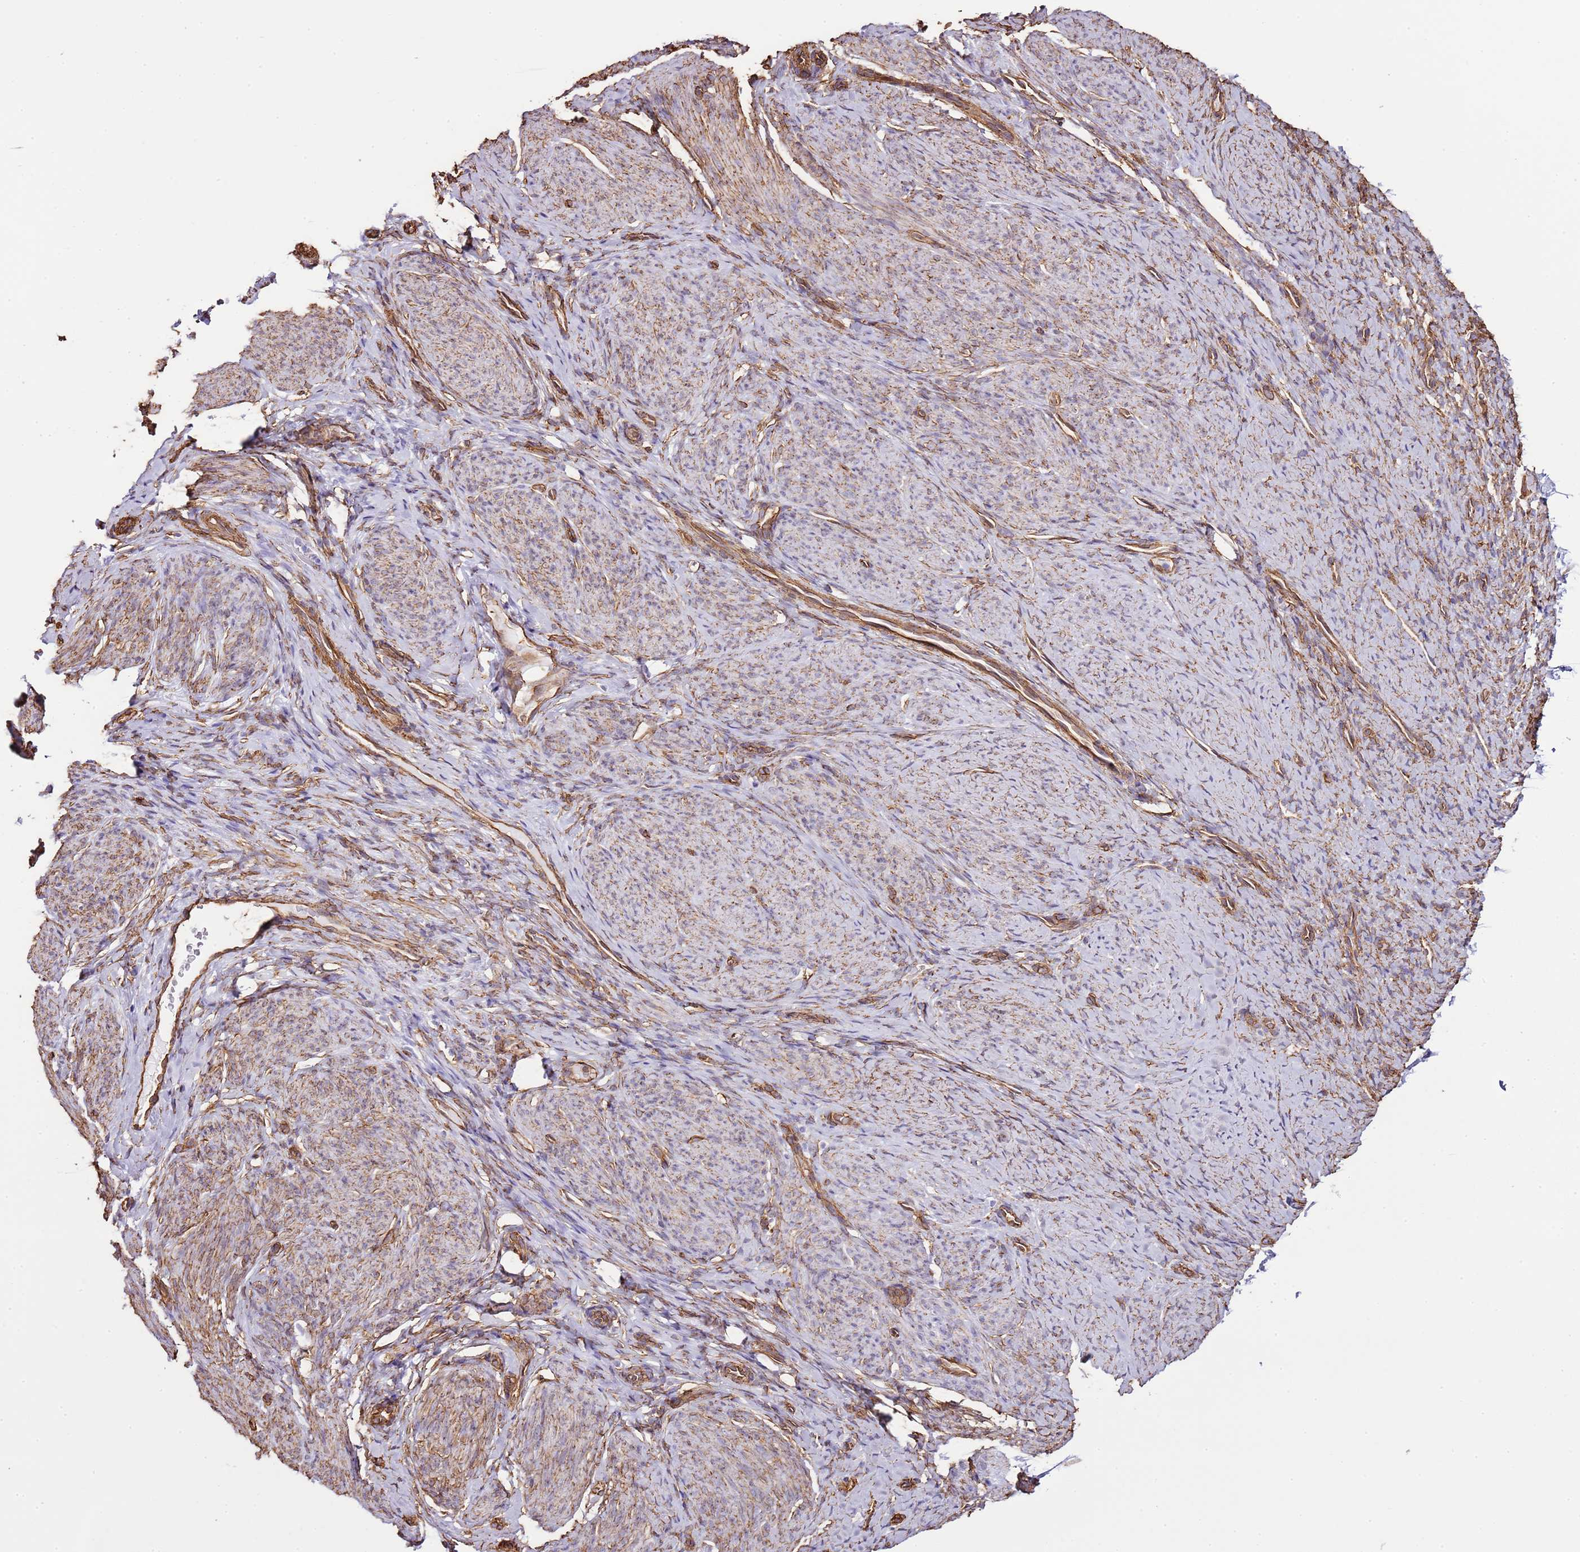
{"staining": {"intensity": "negative", "quantity": "none", "location": "none"}, "tissue": "endometrium", "cell_type": "Cells in endometrial stroma", "image_type": "normal", "snomed": [{"axis": "morphology", "description": "Normal tissue, NOS"}, {"axis": "topography", "description": "Endometrium"}], "caption": "Protein analysis of normal endometrium displays no significant staining in cells in endometrial stroma.", "gene": "CTDSPL", "patient": {"sex": "female", "age": 65}}